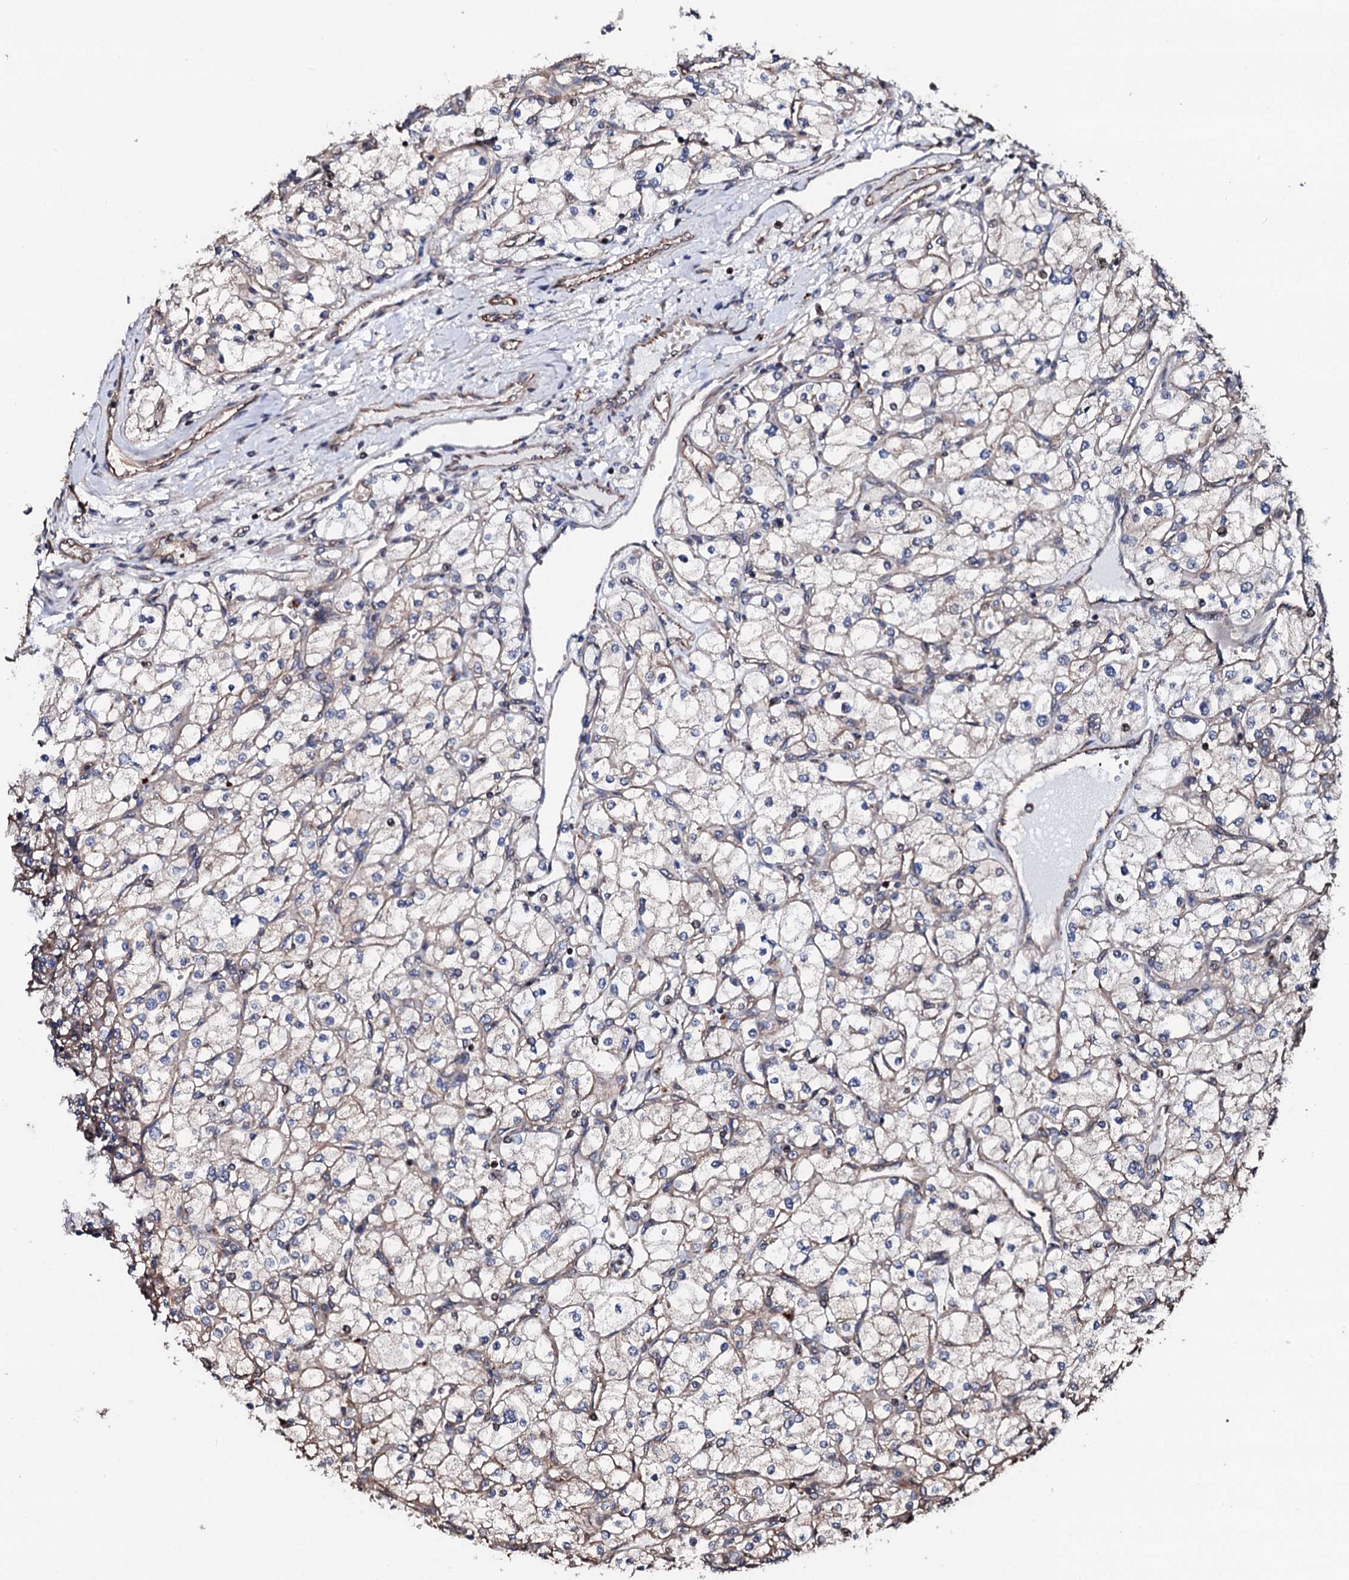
{"staining": {"intensity": "negative", "quantity": "none", "location": "none"}, "tissue": "renal cancer", "cell_type": "Tumor cells", "image_type": "cancer", "snomed": [{"axis": "morphology", "description": "Adenocarcinoma, NOS"}, {"axis": "topography", "description": "Kidney"}], "caption": "An immunohistochemistry (IHC) photomicrograph of renal adenocarcinoma is shown. There is no staining in tumor cells of renal adenocarcinoma.", "gene": "CKAP5", "patient": {"sex": "male", "age": 80}}